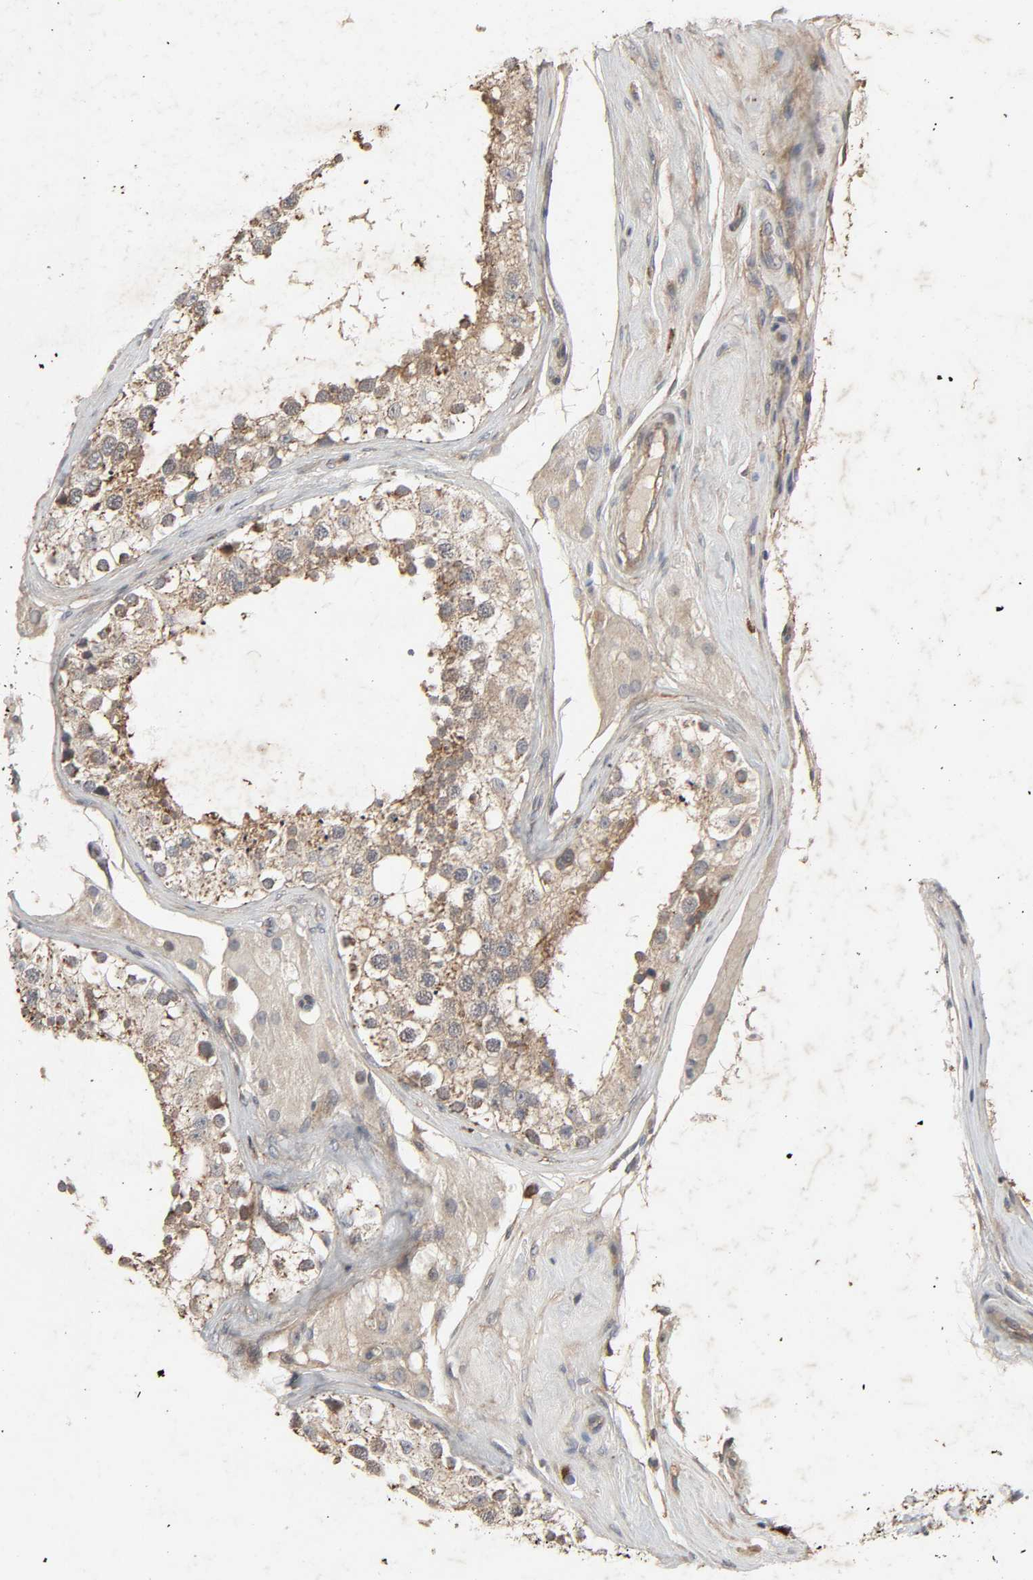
{"staining": {"intensity": "moderate", "quantity": "25%-75%", "location": "cytoplasmic/membranous"}, "tissue": "testis", "cell_type": "Cells in seminiferous ducts", "image_type": "normal", "snomed": [{"axis": "morphology", "description": "Normal tissue, NOS"}, {"axis": "topography", "description": "Testis"}], "caption": "The immunohistochemical stain shows moderate cytoplasmic/membranous staining in cells in seminiferous ducts of benign testis.", "gene": "ADCY4", "patient": {"sex": "male", "age": 68}}